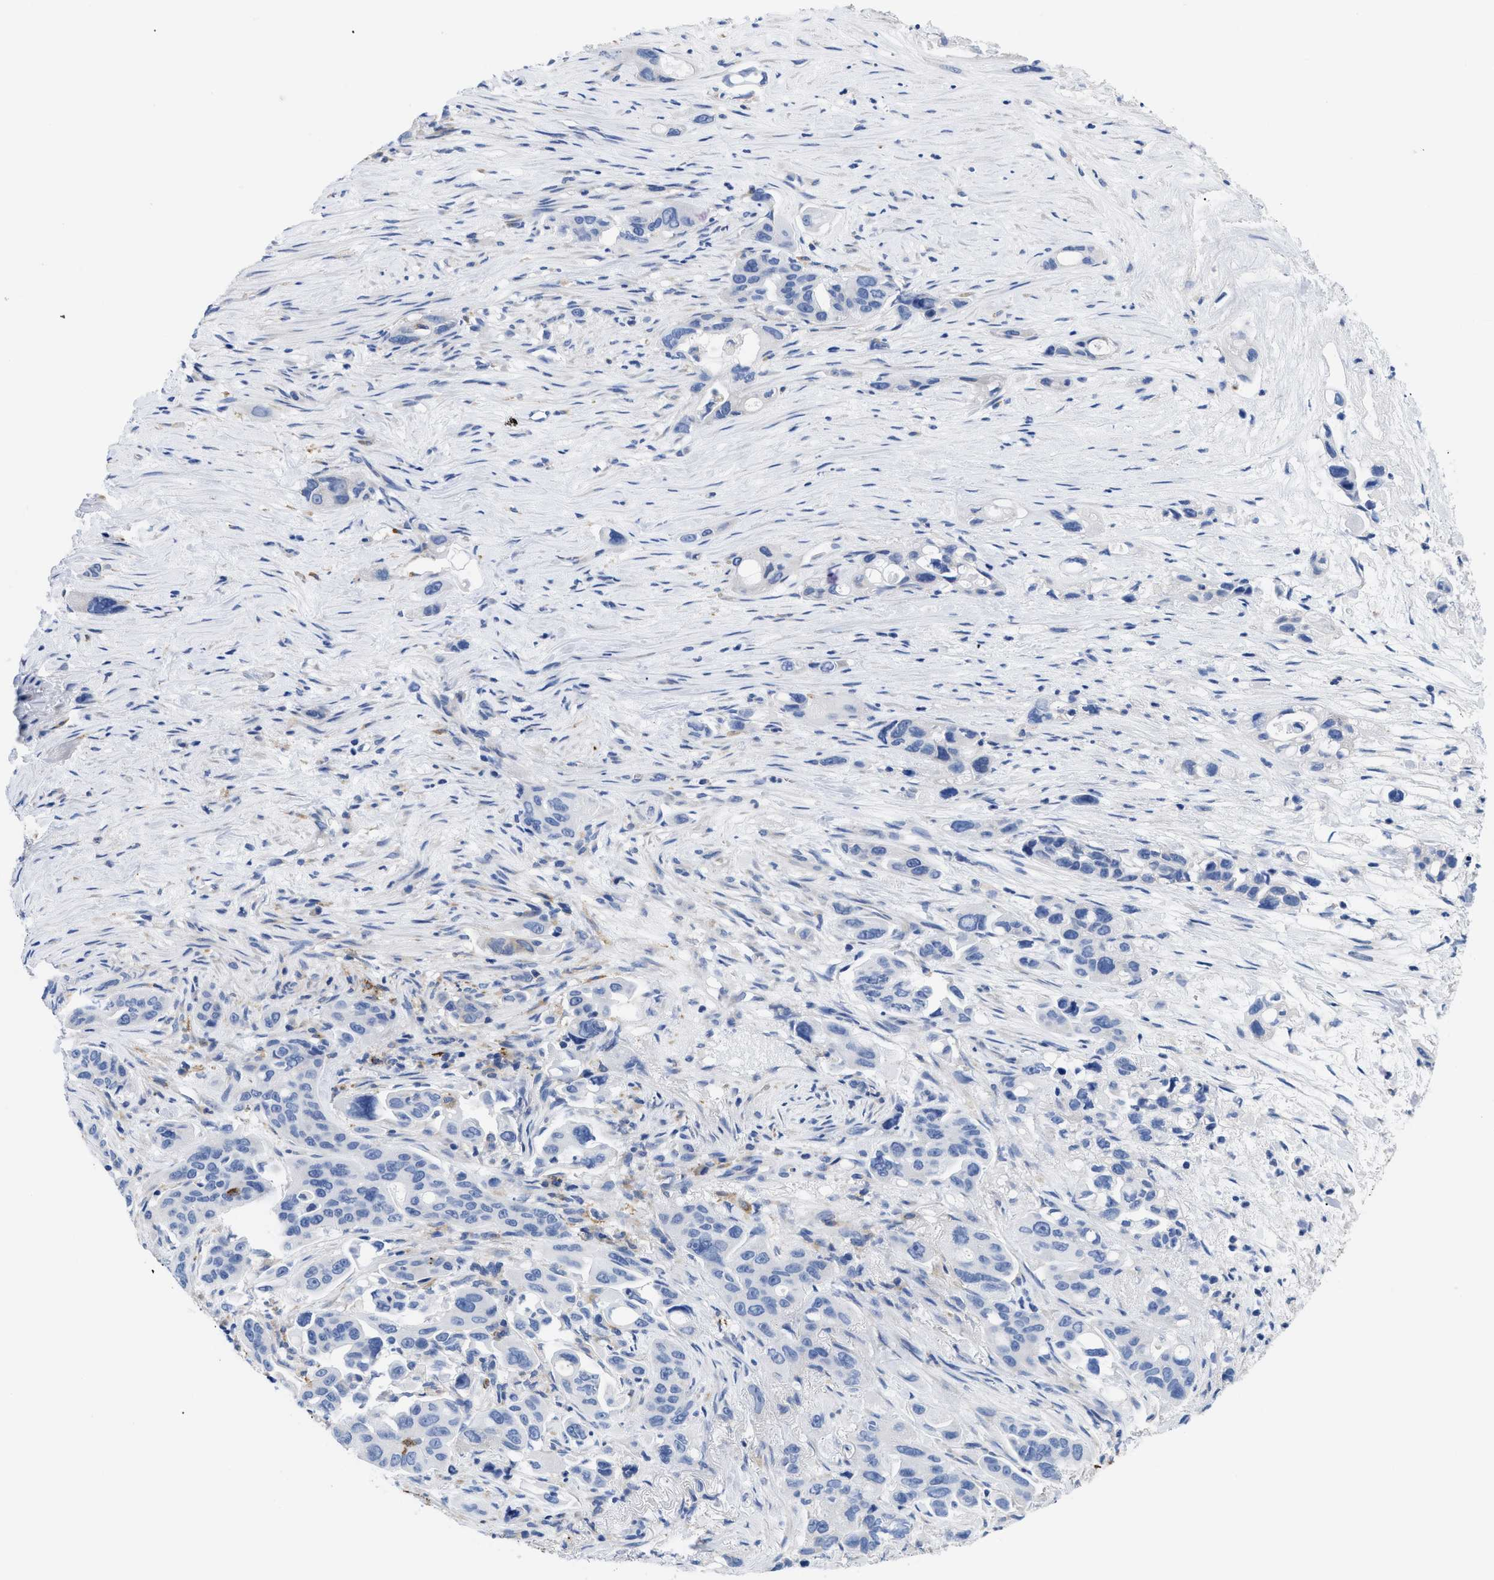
{"staining": {"intensity": "negative", "quantity": "none", "location": "none"}, "tissue": "pancreatic cancer", "cell_type": "Tumor cells", "image_type": "cancer", "snomed": [{"axis": "morphology", "description": "Adenocarcinoma, NOS"}, {"axis": "topography", "description": "Pancreas"}], "caption": "This is an immunohistochemistry (IHC) image of pancreatic adenocarcinoma. There is no staining in tumor cells.", "gene": "HLA-DPA1", "patient": {"sex": "male", "age": 53}}